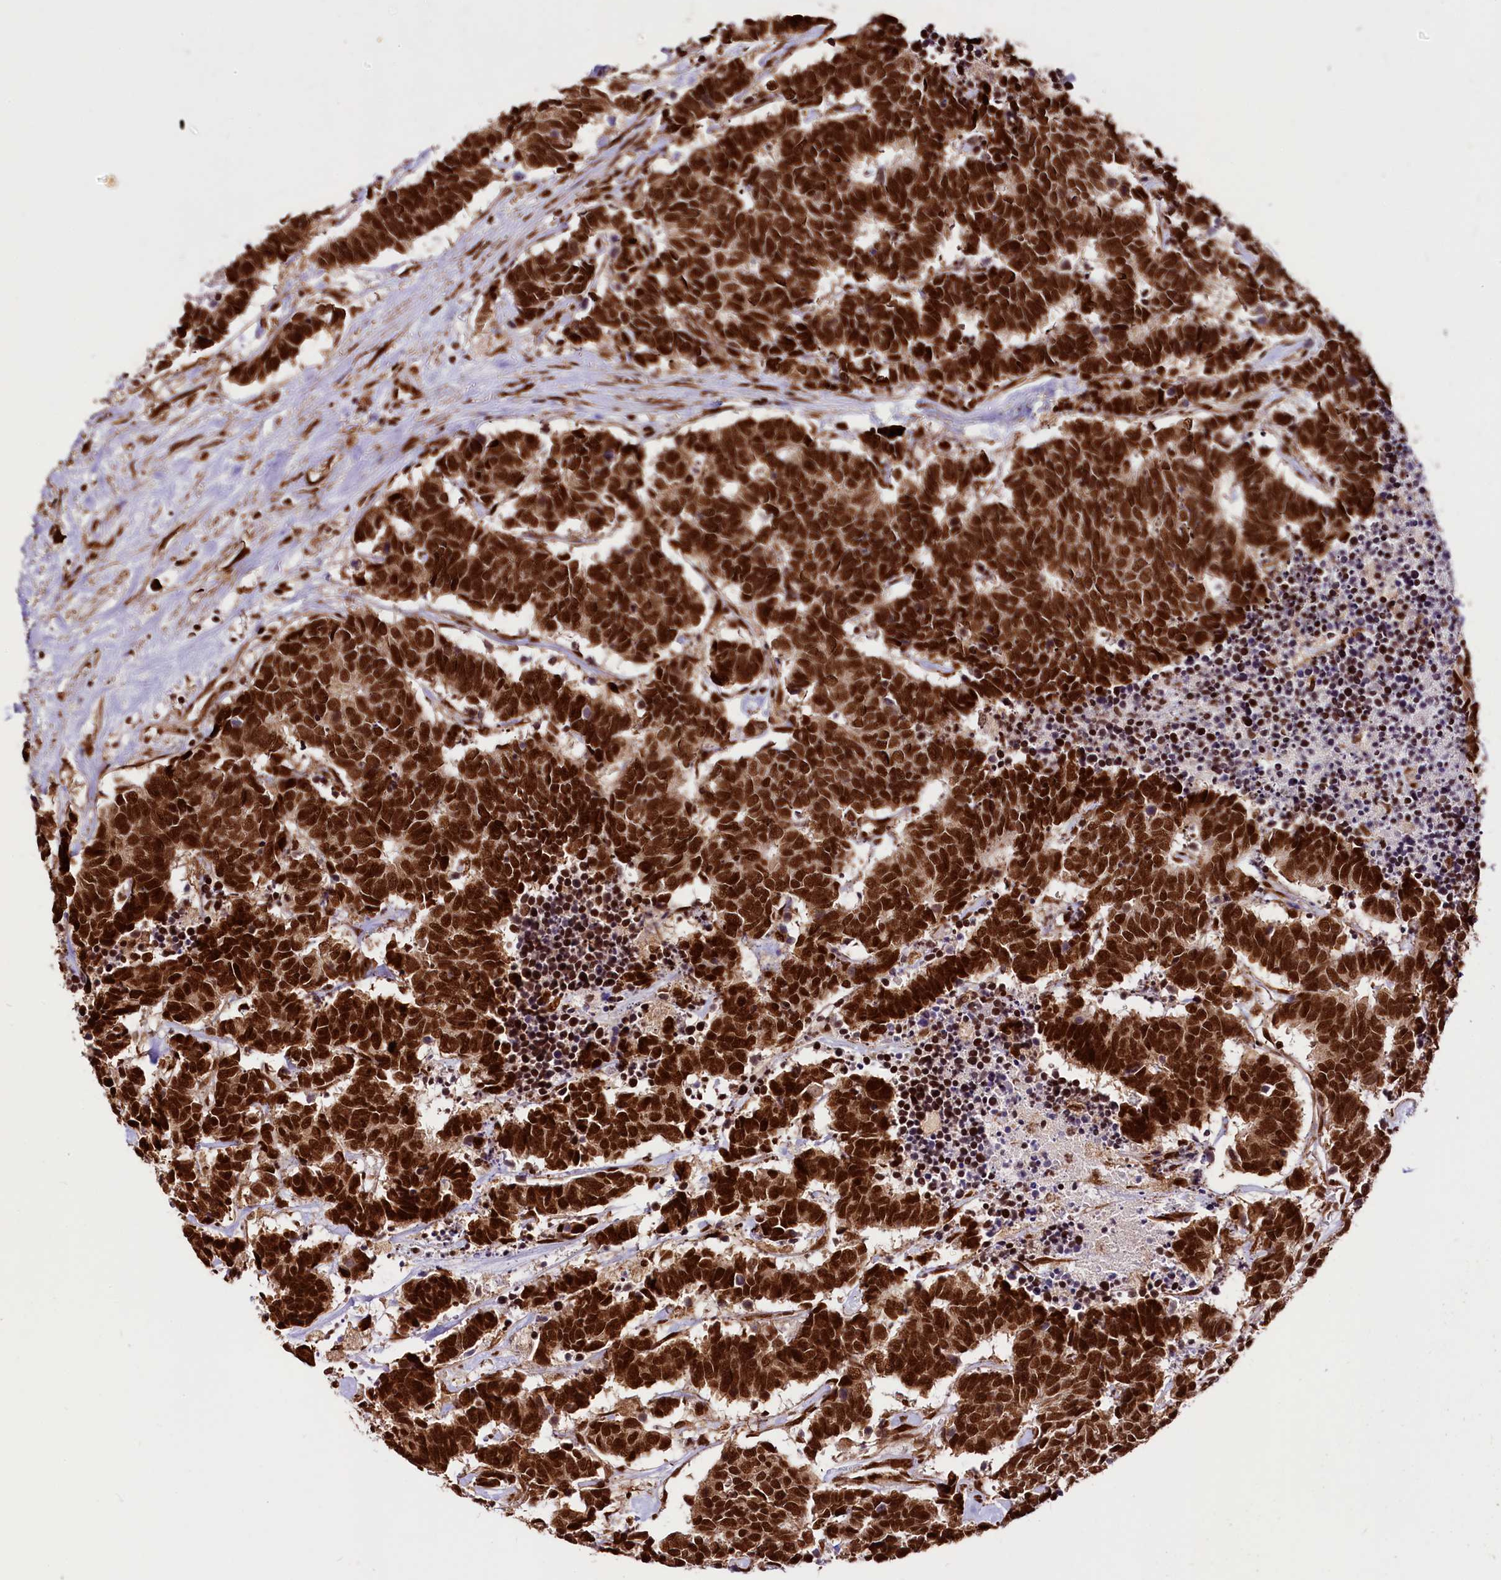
{"staining": {"intensity": "strong", "quantity": ">75%", "location": "nuclear"}, "tissue": "carcinoid", "cell_type": "Tumor cells", "image_type": "cancer", "snomed": [{"axis": "morphology", "description": "Carcinoma, NOS"}, {"axis": "morphology", "description": "Carcinoid, malignant, NOS"}, {"axis": "topography", "description": "Urinary bladder"}], "caption": "Immunohistochemistry of human carcinoma displays high levels of strong nuclear expression in about >75% of tumor cells.", "gene": "PDS5B", "patient": {"sex": "male", "age": 57}}